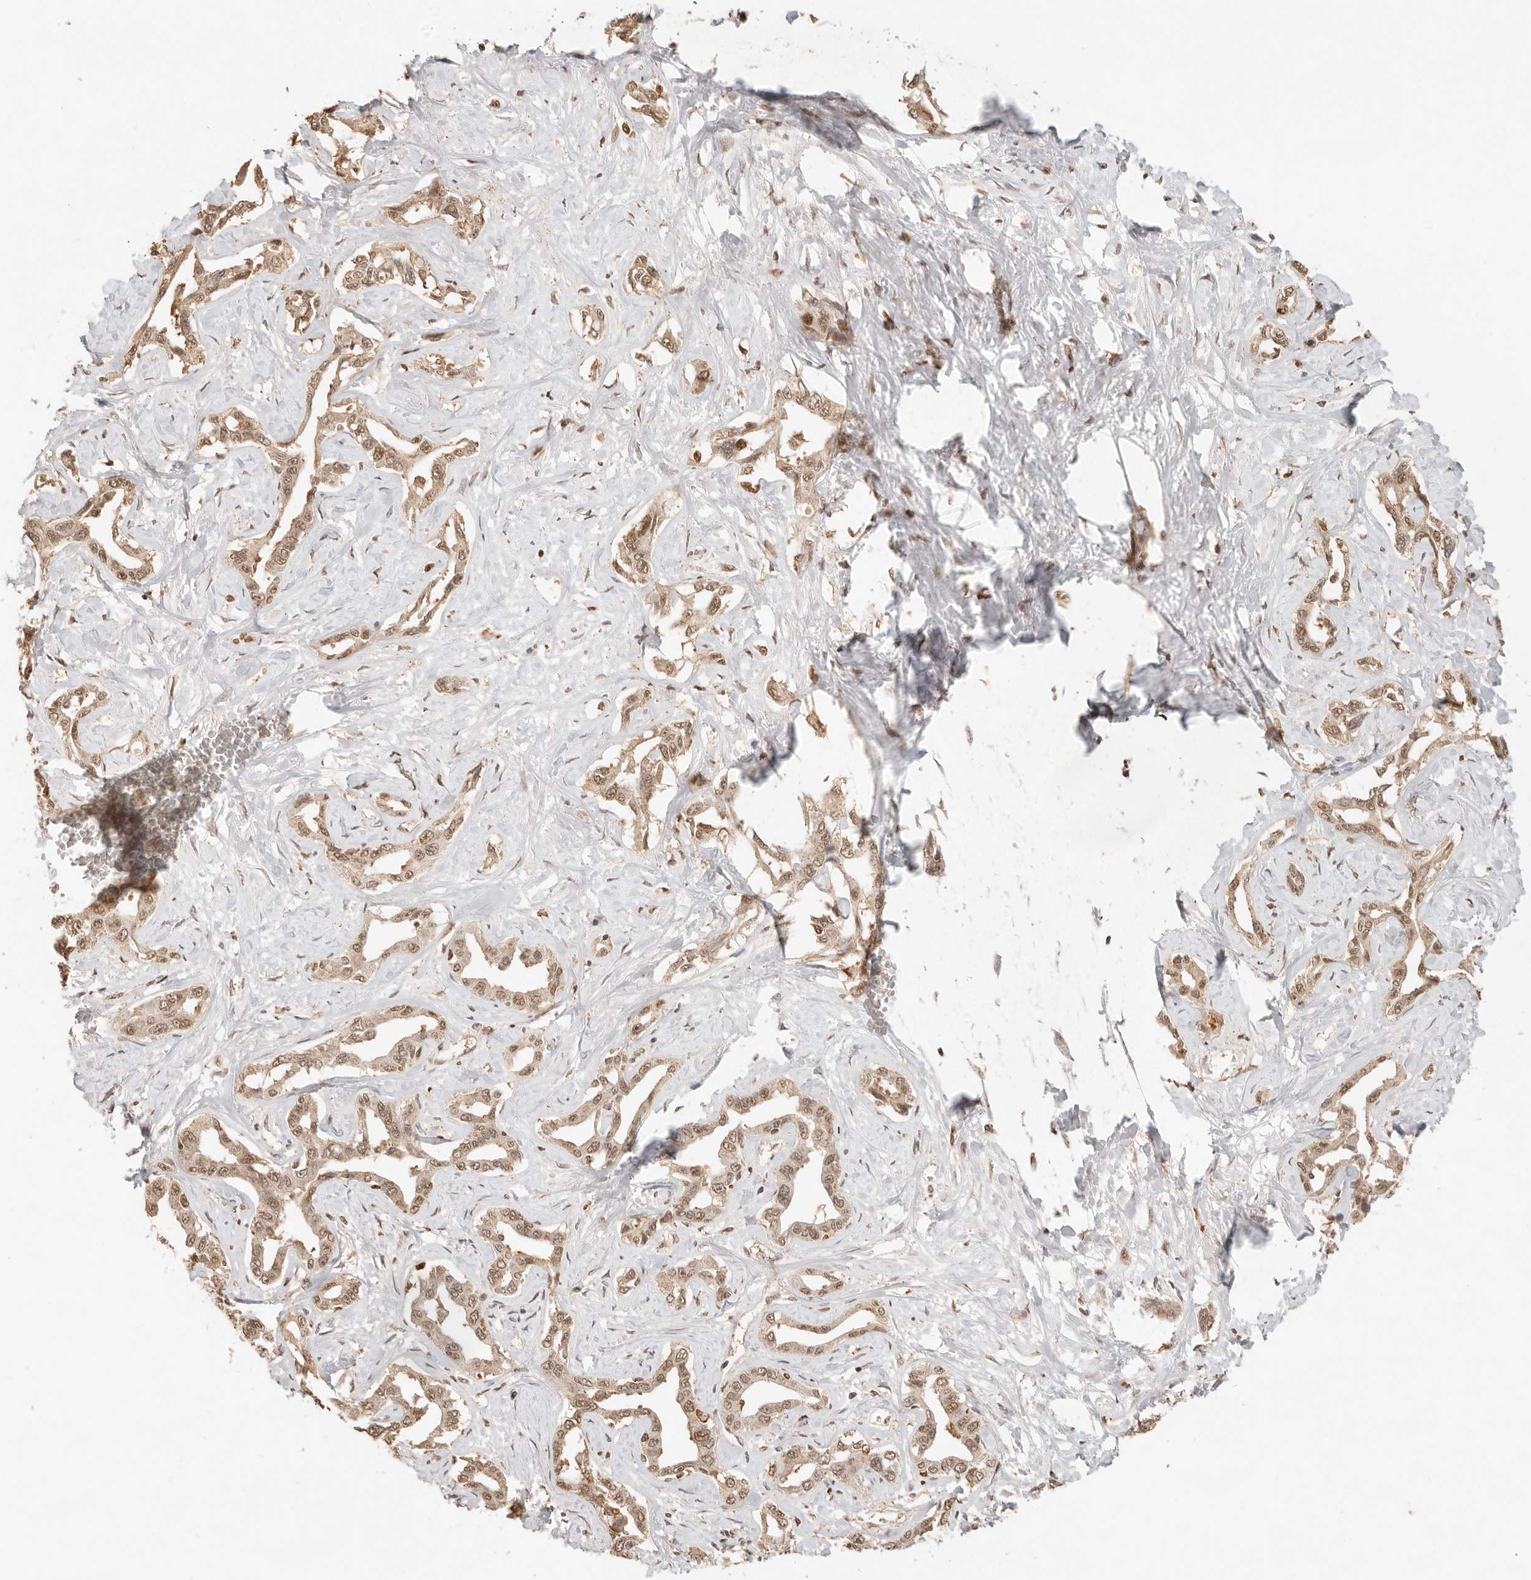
{"staining": {"intensity": "moderate", "quantity": ">75%", "location": "nuclear"}, "tissue": "liver cancer", "cell_type": "Tumor cells", "image_type": "cancer", "snomed": [{"axis": "morphology", "description": "Cholangiocarcinoma"}, {"axis": "topography", "description": "Liver"}], "caption": "The histopathology image reveals a brown stain indicating the presence of a protein in the nuclear of tumor cells in liver cholangiocarcinoma.", "gene": "NPAS2", "patient": {"sex": "male", "age": 59}}